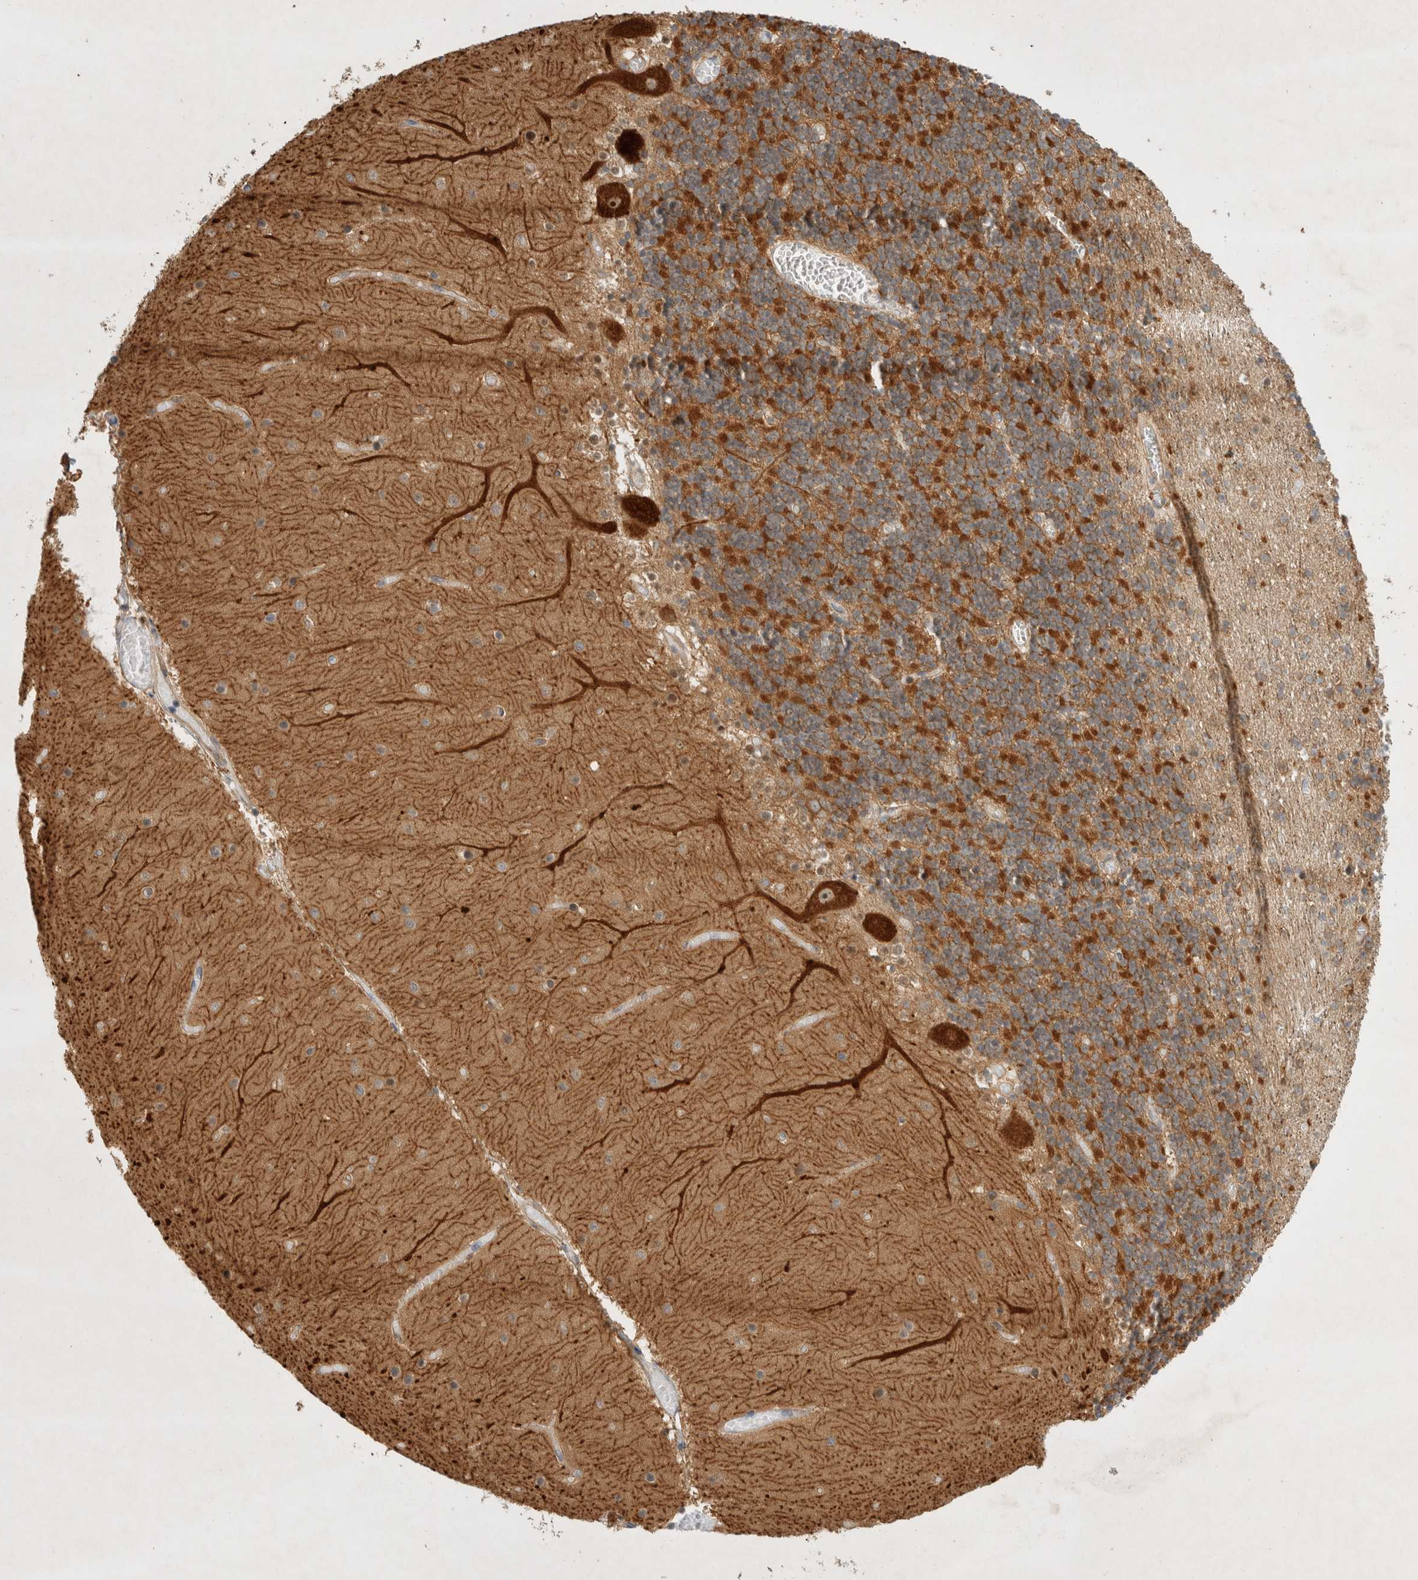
{"staining": {"intensity": "strong", "quantity": "25%-75%", "location": "cytoplasmic/membranous"}, "tissue": "cerebellum", "cell_type": "Cells in granular layer", "image_type": "normal", "snomed": [{"axis": "morphology", "description": "Normal tissue, NOS"}, {"axis": "topography", "description": "Cerebellum"}], "caption": "A histopathology image of human cerebellum stained for a protein shows strong cytoplasmic/membranous brown staining in cells in granular layer.", "gene": "GPR150", "patient": {"sex": "female", "age": 28}}